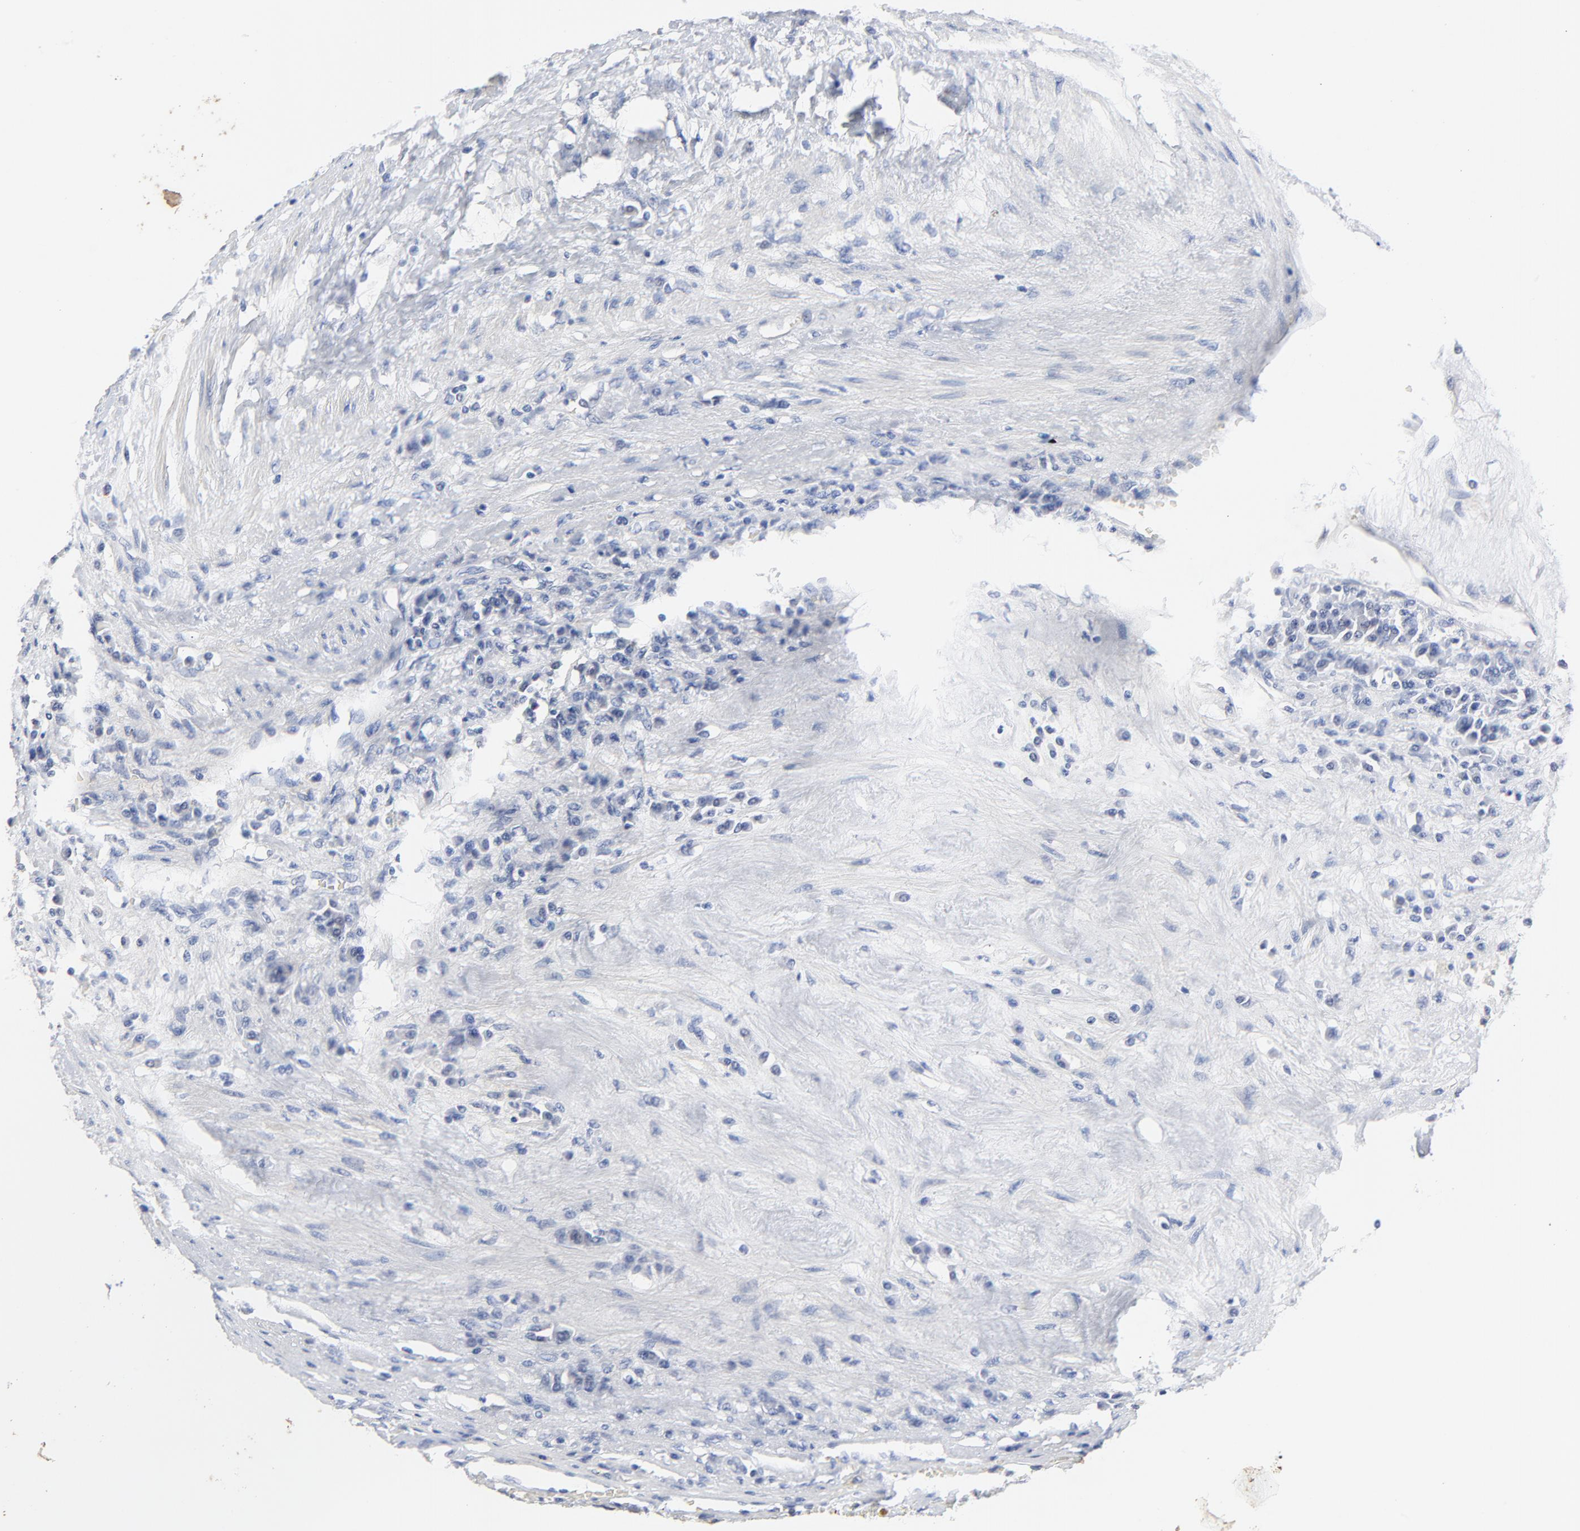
{"staining": {"intensity": "negative", "quantity": "none", "location": "none"}, "tissue": "renal cancer", "cell_type": "Tumor cells", "image_type": "cancer", "snomed": [{"axis": "morphology", "description": "Normal tissue, NOS"}, {"axis": "morphology", "description": "Adenocarcinoma, NOS"}, {"axis": "topography", "description": "Kidney"}], "caption": "This histopathology image is of renal cancer (adenocarcinoma) stained with IHC to label a protein in brown with the nuclei are counter-stained blue. There is no expression in tumor cells.", "gene": "AADAC", "patient": {"sex": "male", "age": 71}}